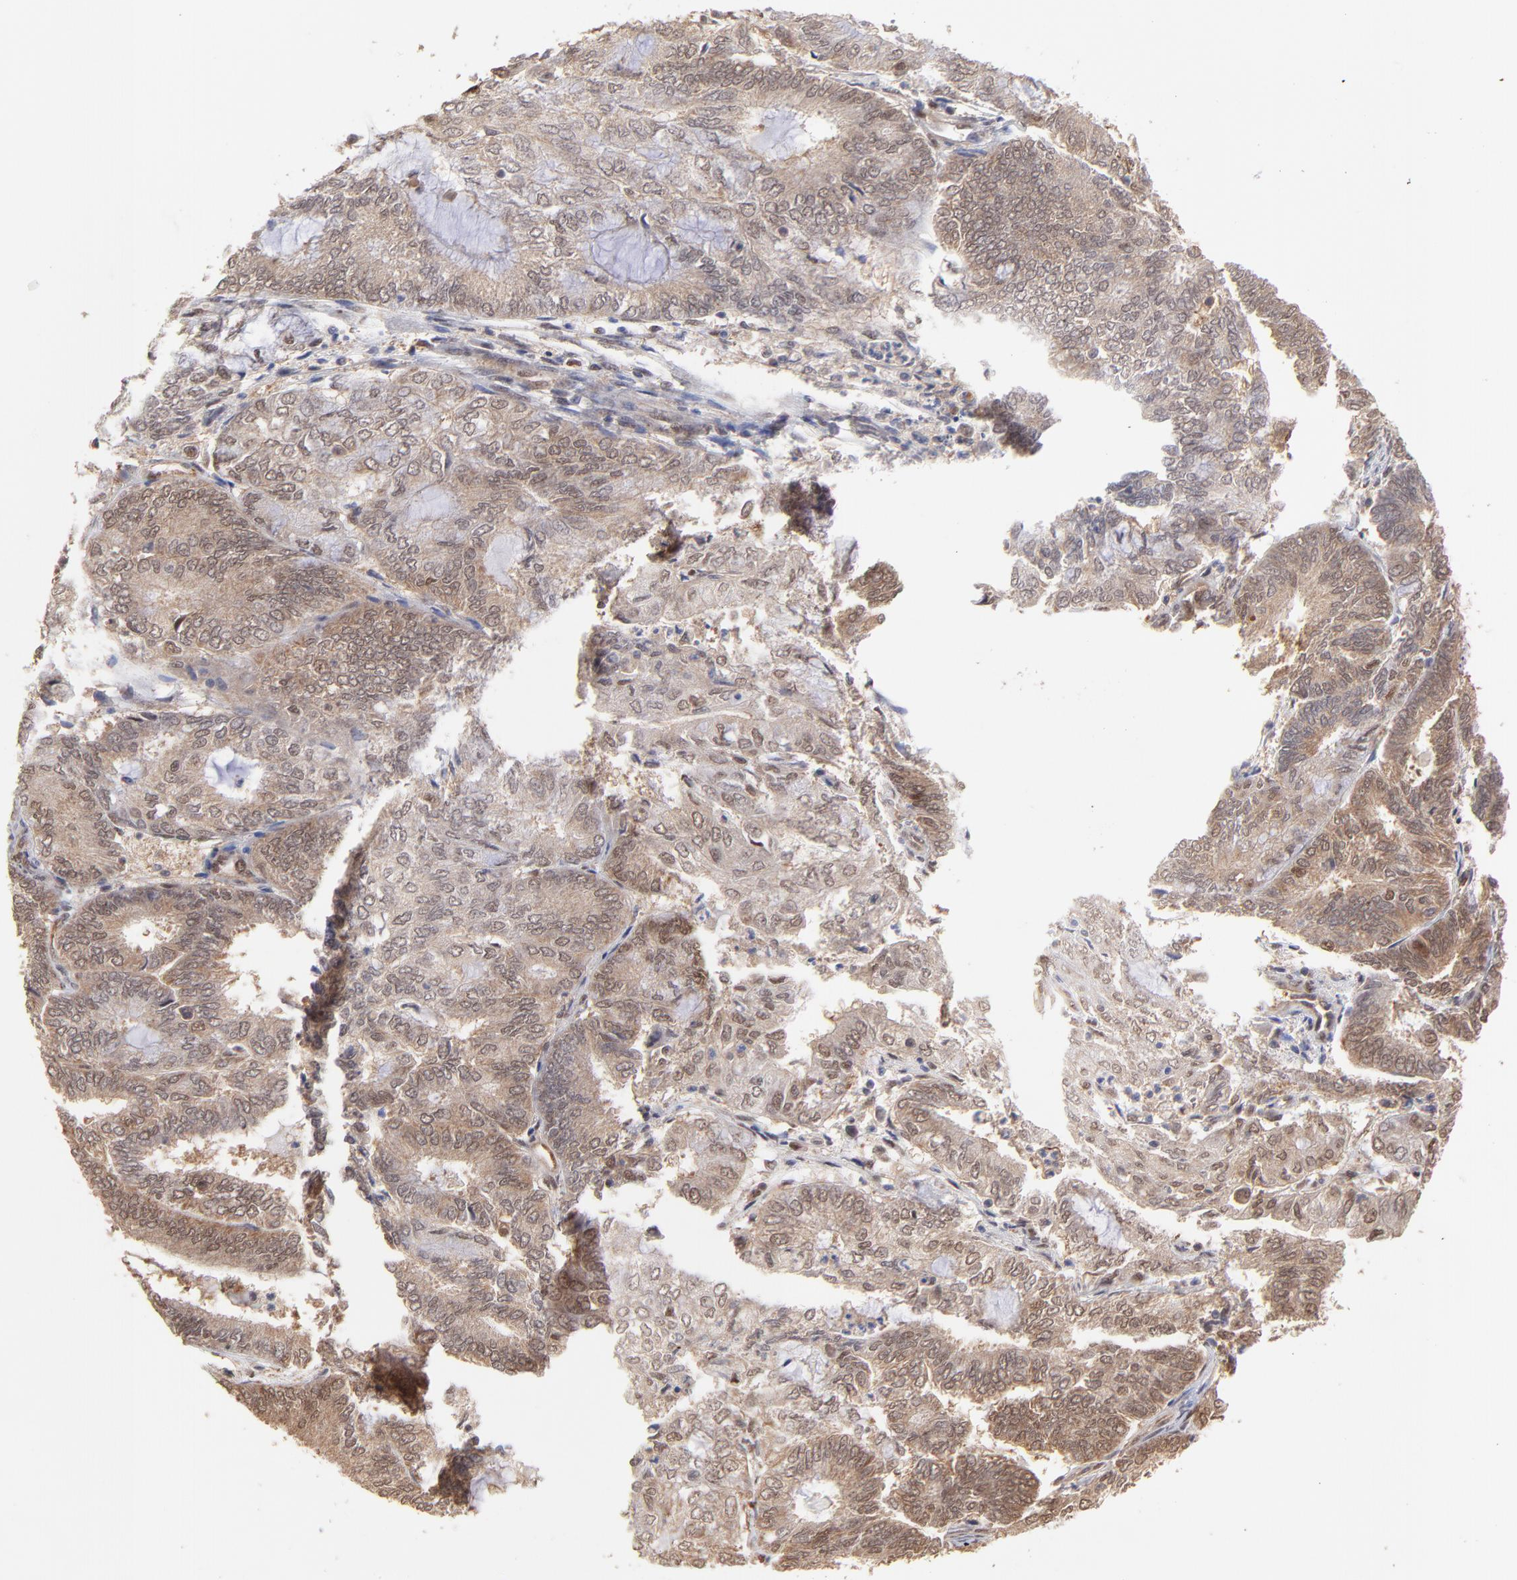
{"staining": {"intensity": "moderate", "quantity": "25%-75%", "location": "cytoplasmic/membranous,nuclear"}, "tissue": "endometrial cancer", "cell_type": "Tumor cells", "image_type": "cancer", "snomed": [{"axis": "morphology", "description": "Adenocarcinoma, NOS"}, {"axis": "topography", "description": "Endometrium"}], "caption": "Endometrial adenocarcinoma stained with a brown dye shows moderate cytoplasmic/membranous and nuclear positive expression in approximately 25%-75% of tumor cells.", "gene": "PSMD14", "patient": {"sex": "female", "age": 59}}